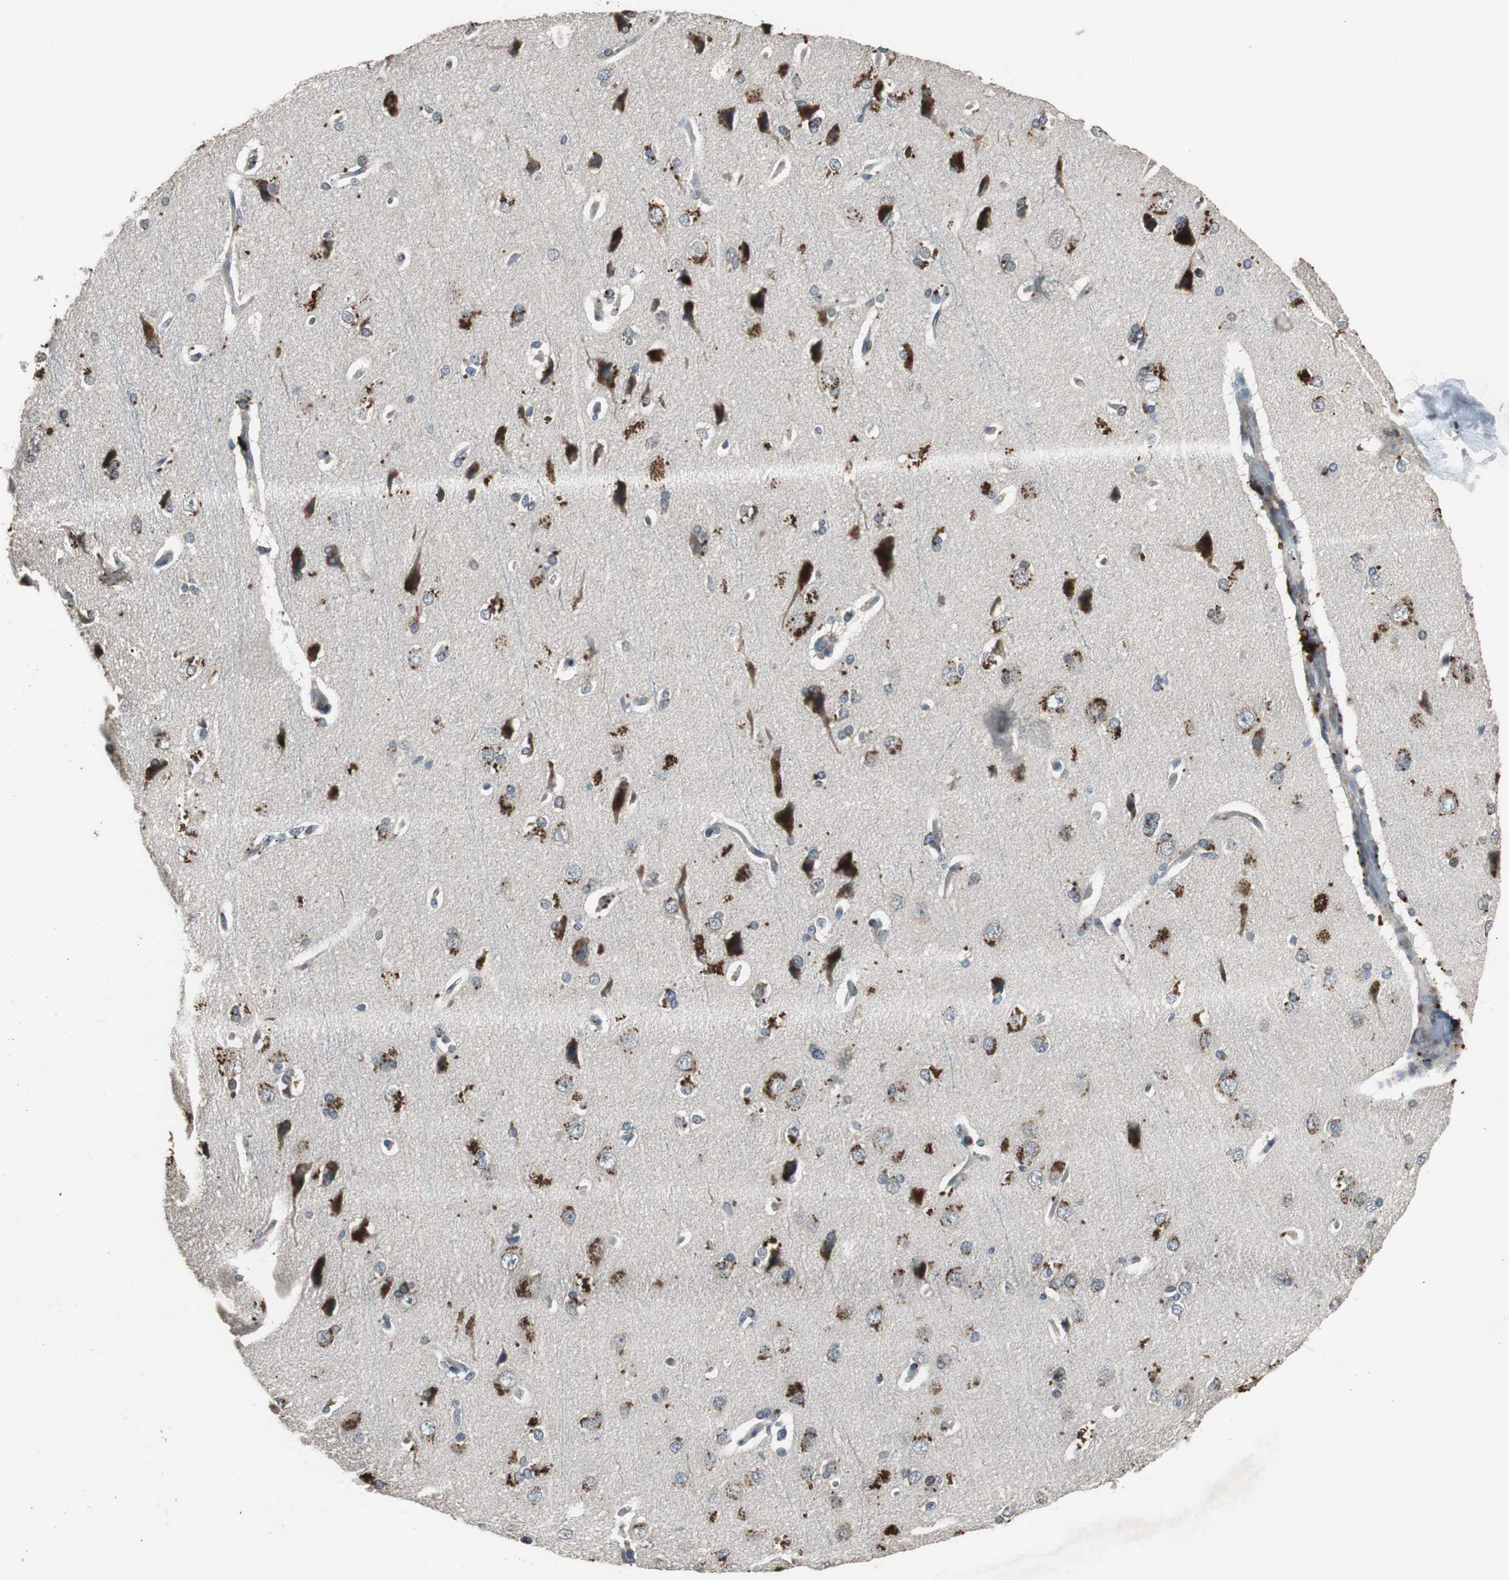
{"staining": {"intensity": "negative", "quantity": "none", "location": "none"}, "tissue": "cerebral cortex", "cell_type": "Endothelial cells", "image_type": "normal", "snomed": [{"axis": "morphology", "description": "Normal tissue, NOS"}, {"axis": "topography", "description": "Cerebral cortex"}], "caption": "IHC of benign cerebral cortex demonstrates no positivity in endothelial cells.", "gene": "PI4KB", "patient": {"sex": "male", "age": 62}}